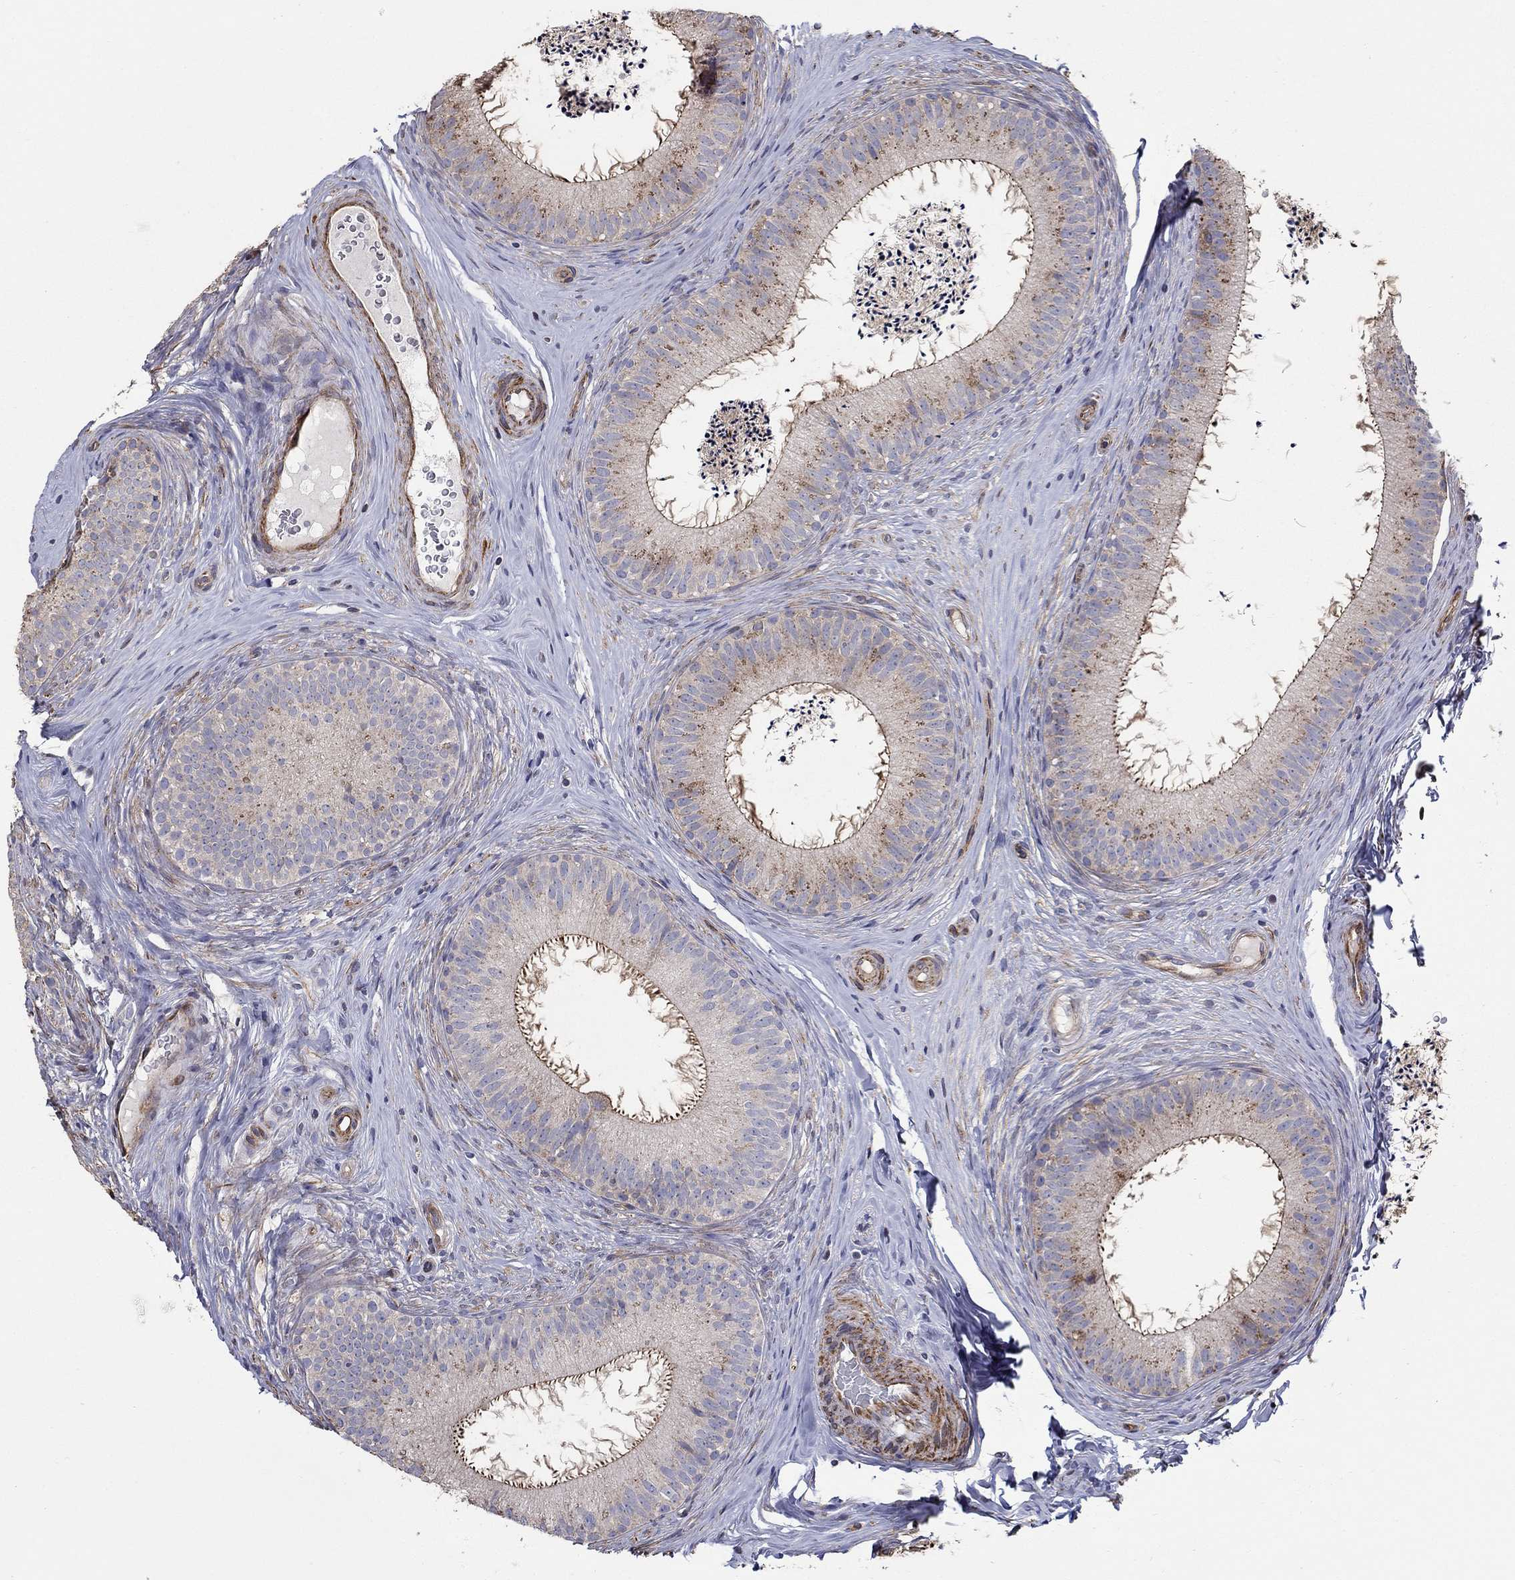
{"staining": {"intensity": "strong", "quantity": "<25%", "location": "cytoplasmic/membranous"}, "tissue": "epididymis", "cell_type": "Glandular cells", "image_type": "normal", "snomed": [{"axis": "morphology", "description": "Normal tissue, NOS"}, {"axis": "morphology", "description": "Carcinoma, Embryonal, NOS"}, {"axis": "topography", "description": "Testis"}, {"axis": "topography", "description": "Epididymis"}], "caption": "Immunohistochemical staining of unremarkable epididymis shows medium levels of strong cytoplasmic/membranous positivity in about <25% of glandular cells.", "gene": "NPHP1", "patient": {"sex": "male", "age": 24}}